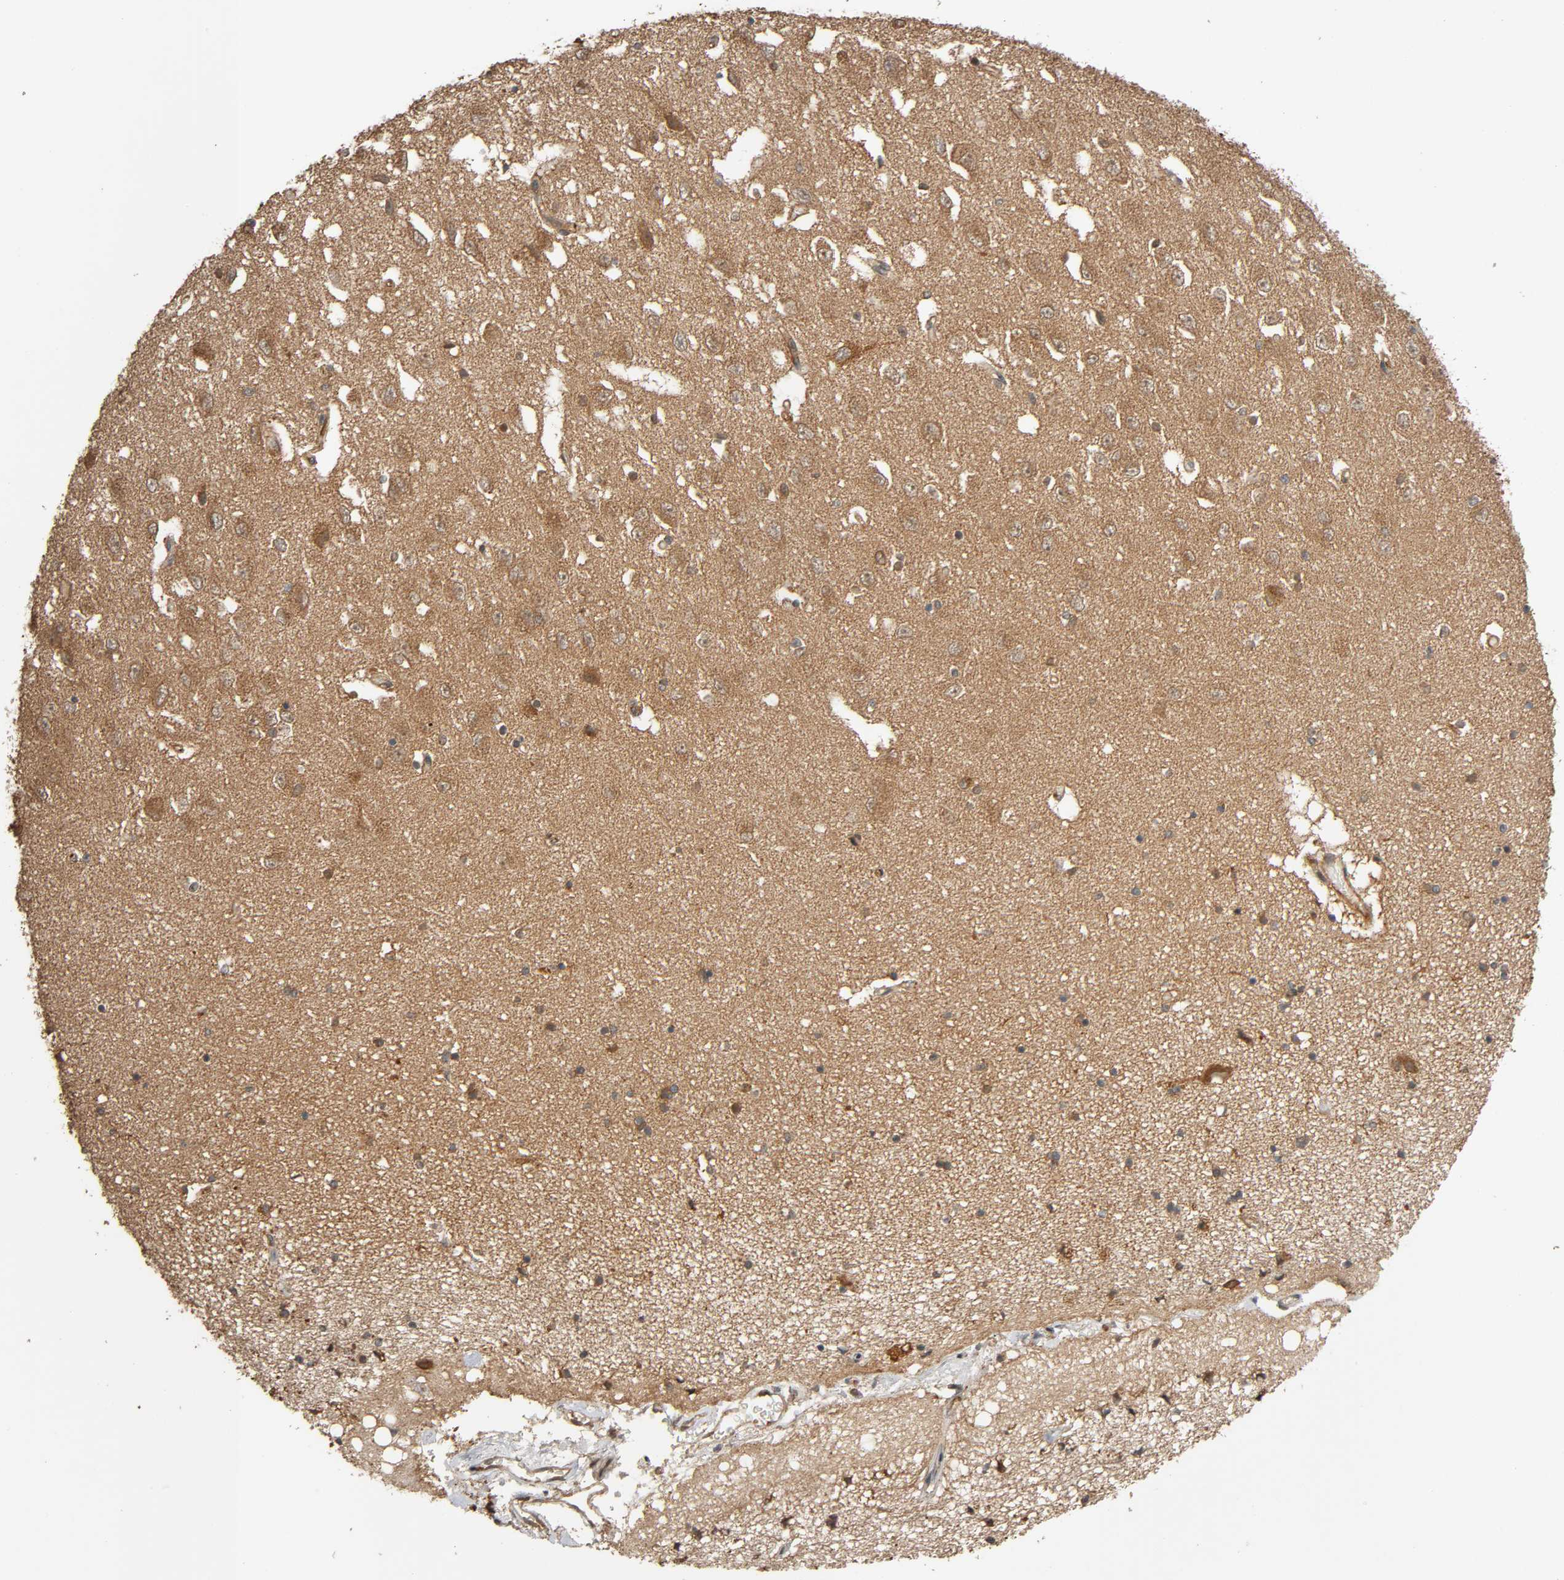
{"staining": {"intensity": "moderate", "quantity": ">75%", "location": "cytoplasmic/membranous"}, "tissue": "hippocampus", "cell_type": "Glial cells", "image_type": "normal", "snomed": [{"axis": "morphology", "description": "Normal tissue, NOS"}, {"axis": "topography", "description": "Hippocampus"}], "caption": "Immunohistochemical staining of unremarkable hippocampus shows >75% levels of moderate cytoplasmic/membranous protein staining in about >75% of glial cells.", "gene": "MAP3K8", "patient": {"sex": "female", "age": 54}}